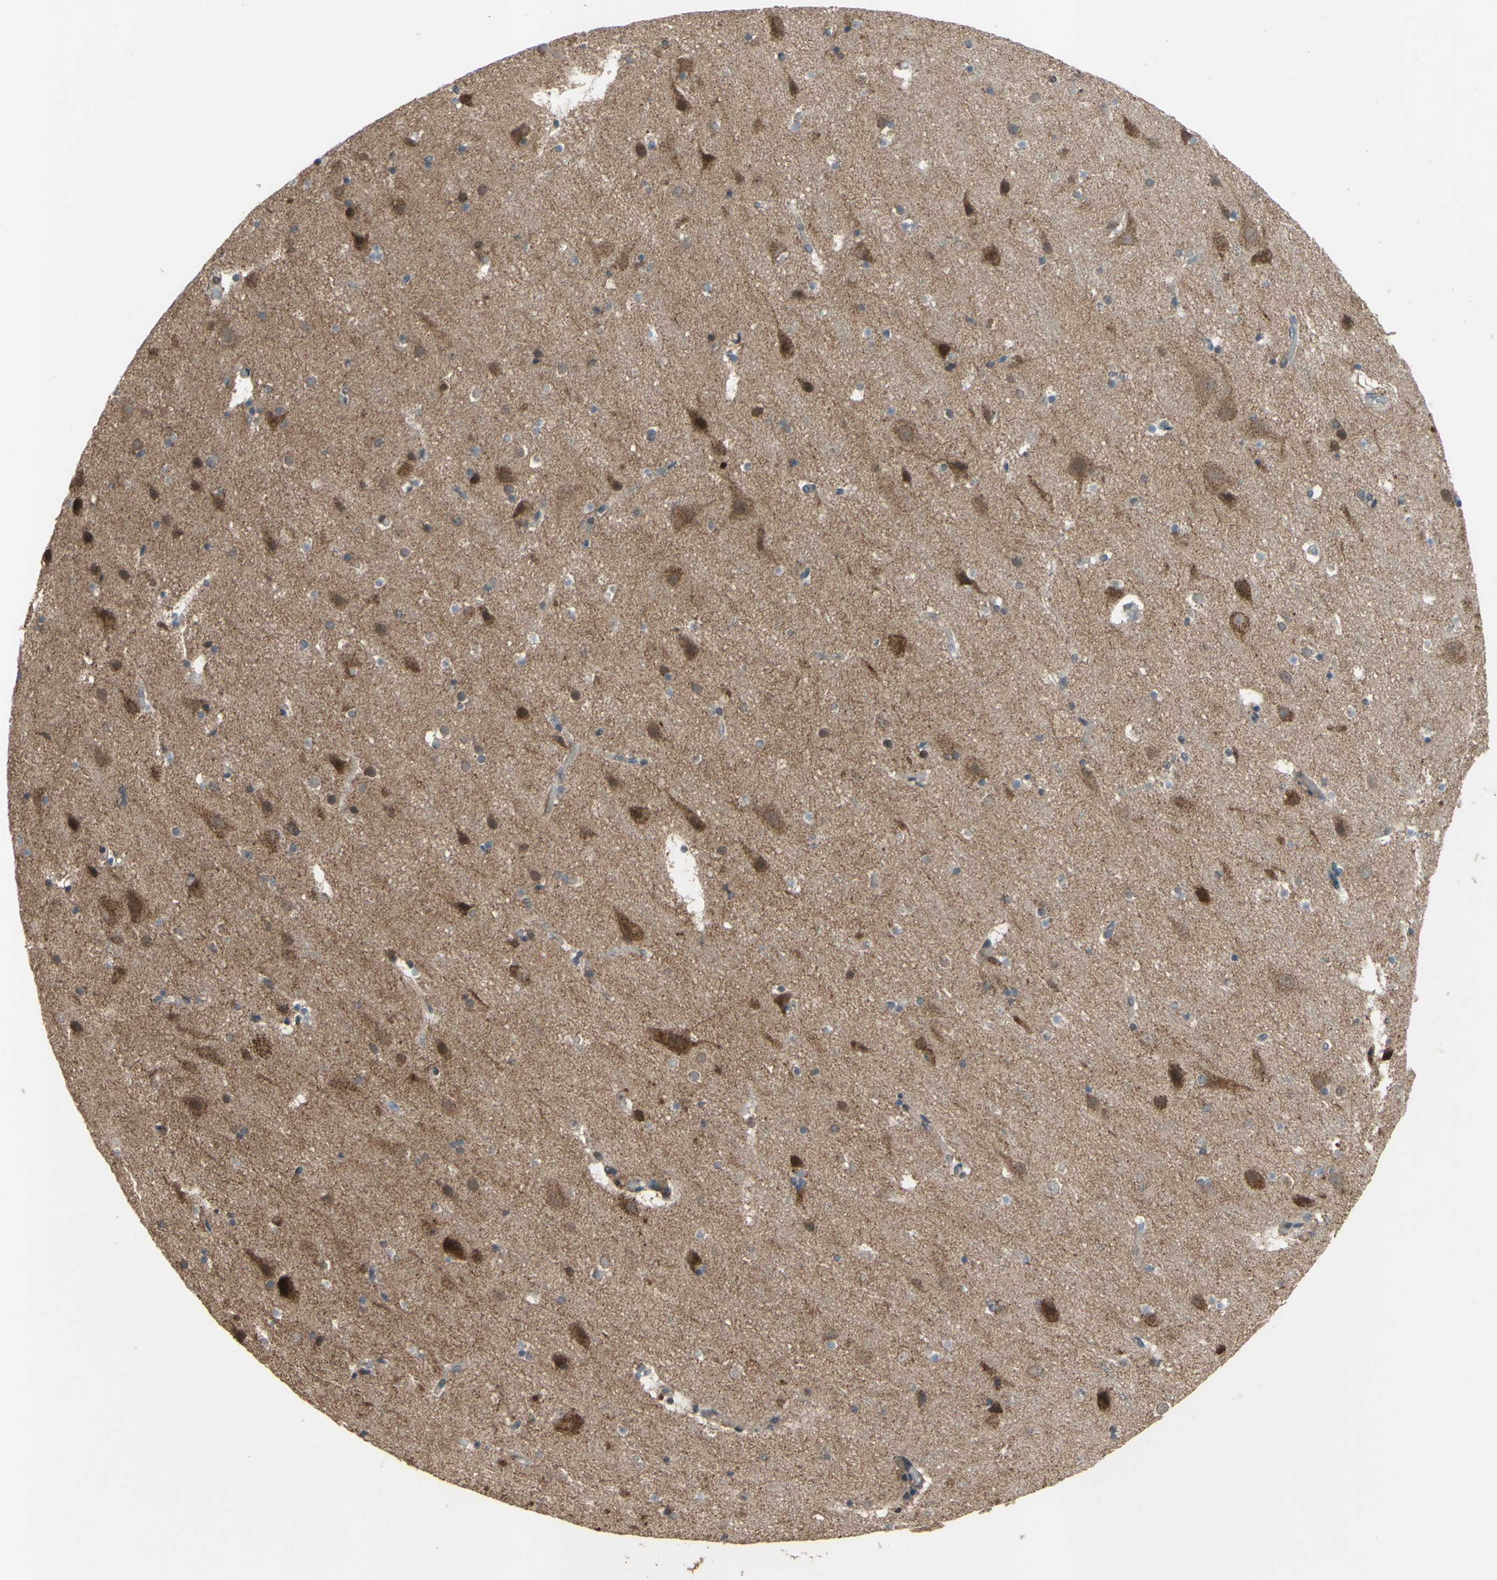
{"staining": {"intensity": "moderate", "quantity": "<25%", "location": "cytoplasmic/membranous"}, "tissue": "cerebral cortex", "cell_type": "Endothelial cells", "image_type": "normal", "snomed": [{"axis": "morphology", "description": "Normal tissue, NOS"}, {"axis": "topography", "description": "Cerebral cortex"}], "caption": "Immunohistochemistry (DAB) staining of normal cerebral cortex shows moderate cytoplasmic/membranous protein positivity in approximately <25% of endothelial cells. Nuclei are stained in blue.", "gene": "CD164", "patient": {"sex": "male", "age": 45}}